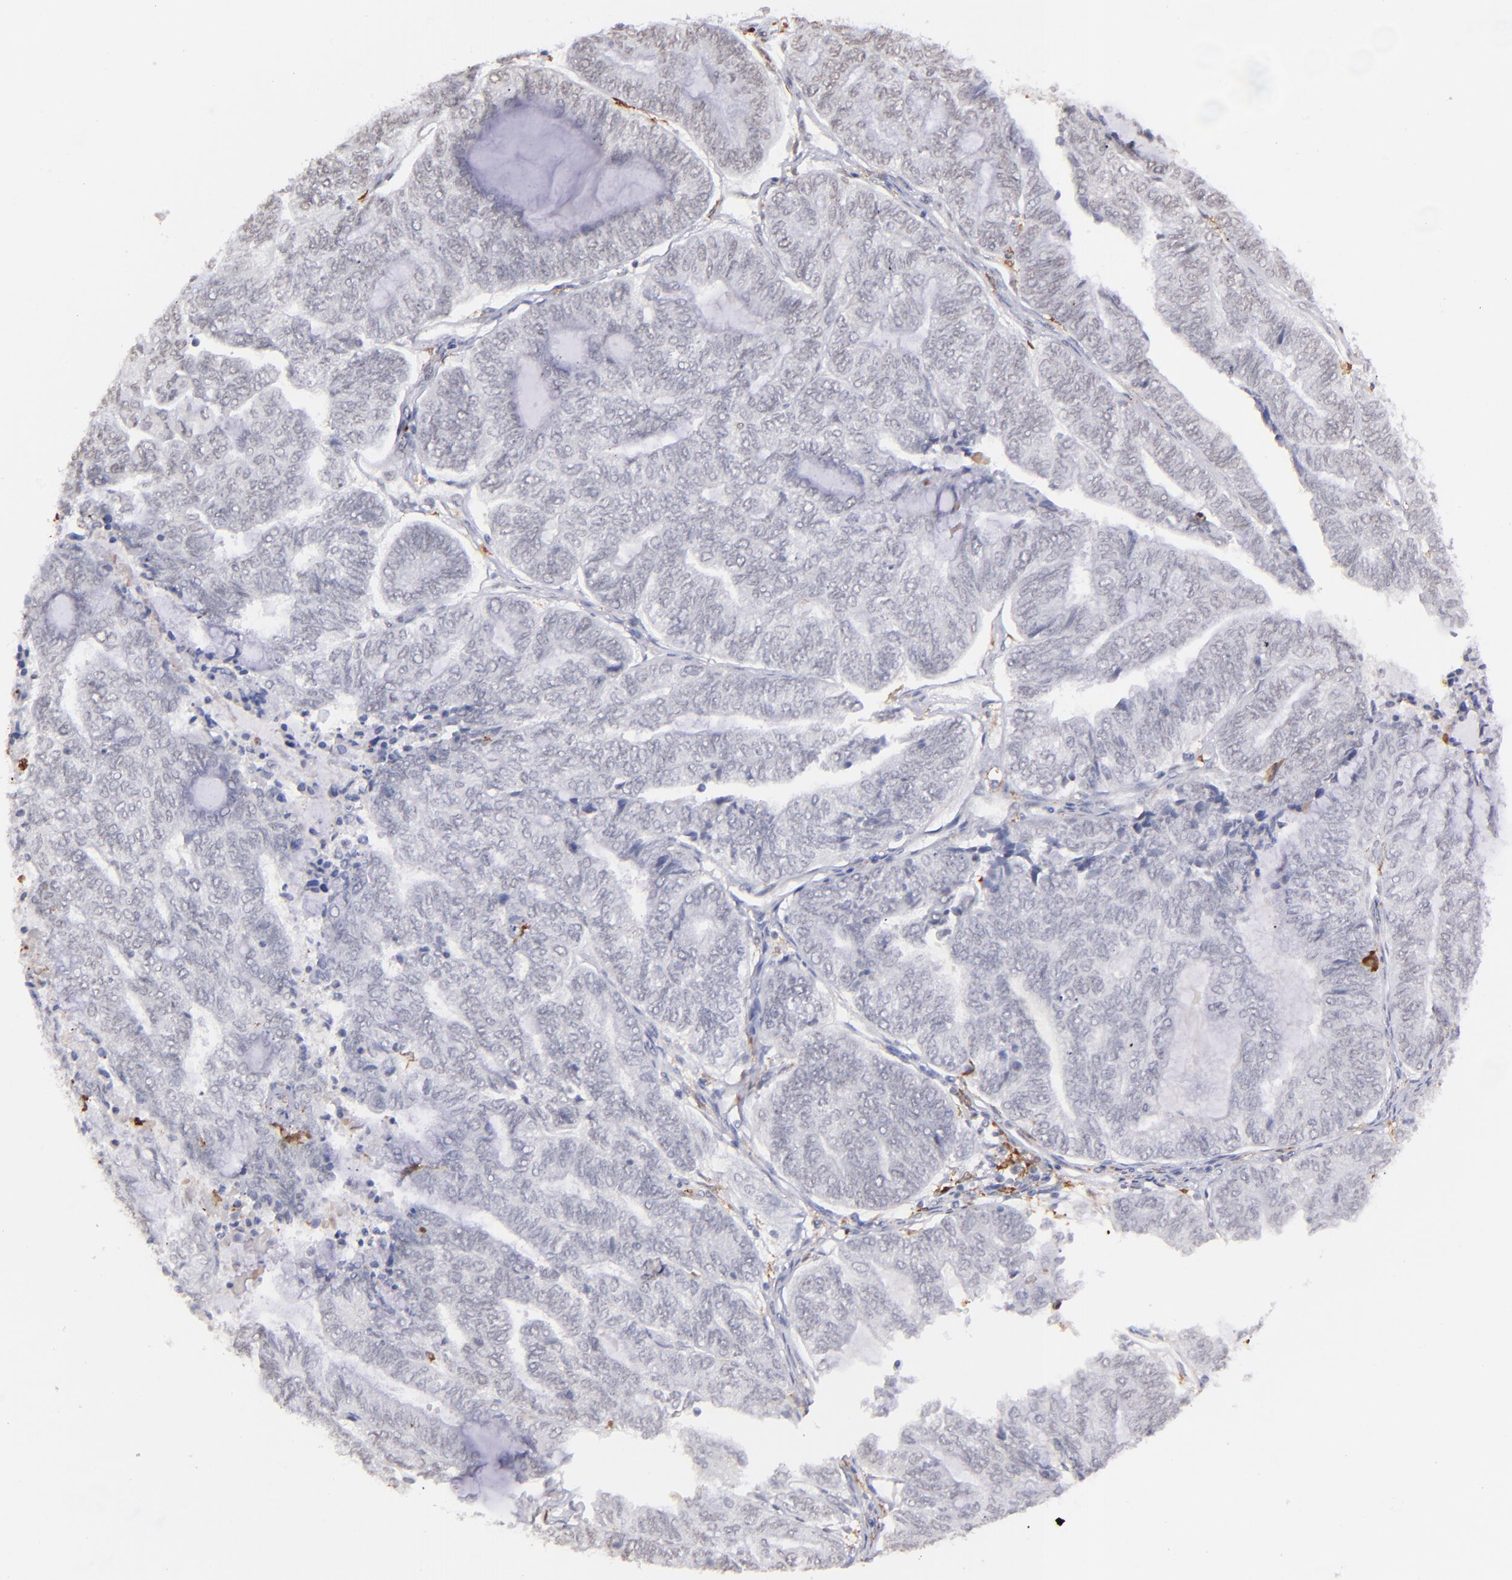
{"staining": {"intensity": "negative", "quantity": "none", "location": "none"}, "tissue": "endometrial cancer", "cell_type": "Tumor cells", "image_type": "cancer", "snomed": [{"axis": "morphology", "description": "Adenocarcinoma, NOS"}, {"axis": "topography", "description": "Uterus"}, {"axis": "topography", "description": "Endometrium"}], "caption": "There is no significant staining in tumor cells of adenocarcinoma (endometrial).", "gene": "NCF2", "patient": {"sex": "female", "age": 70}}